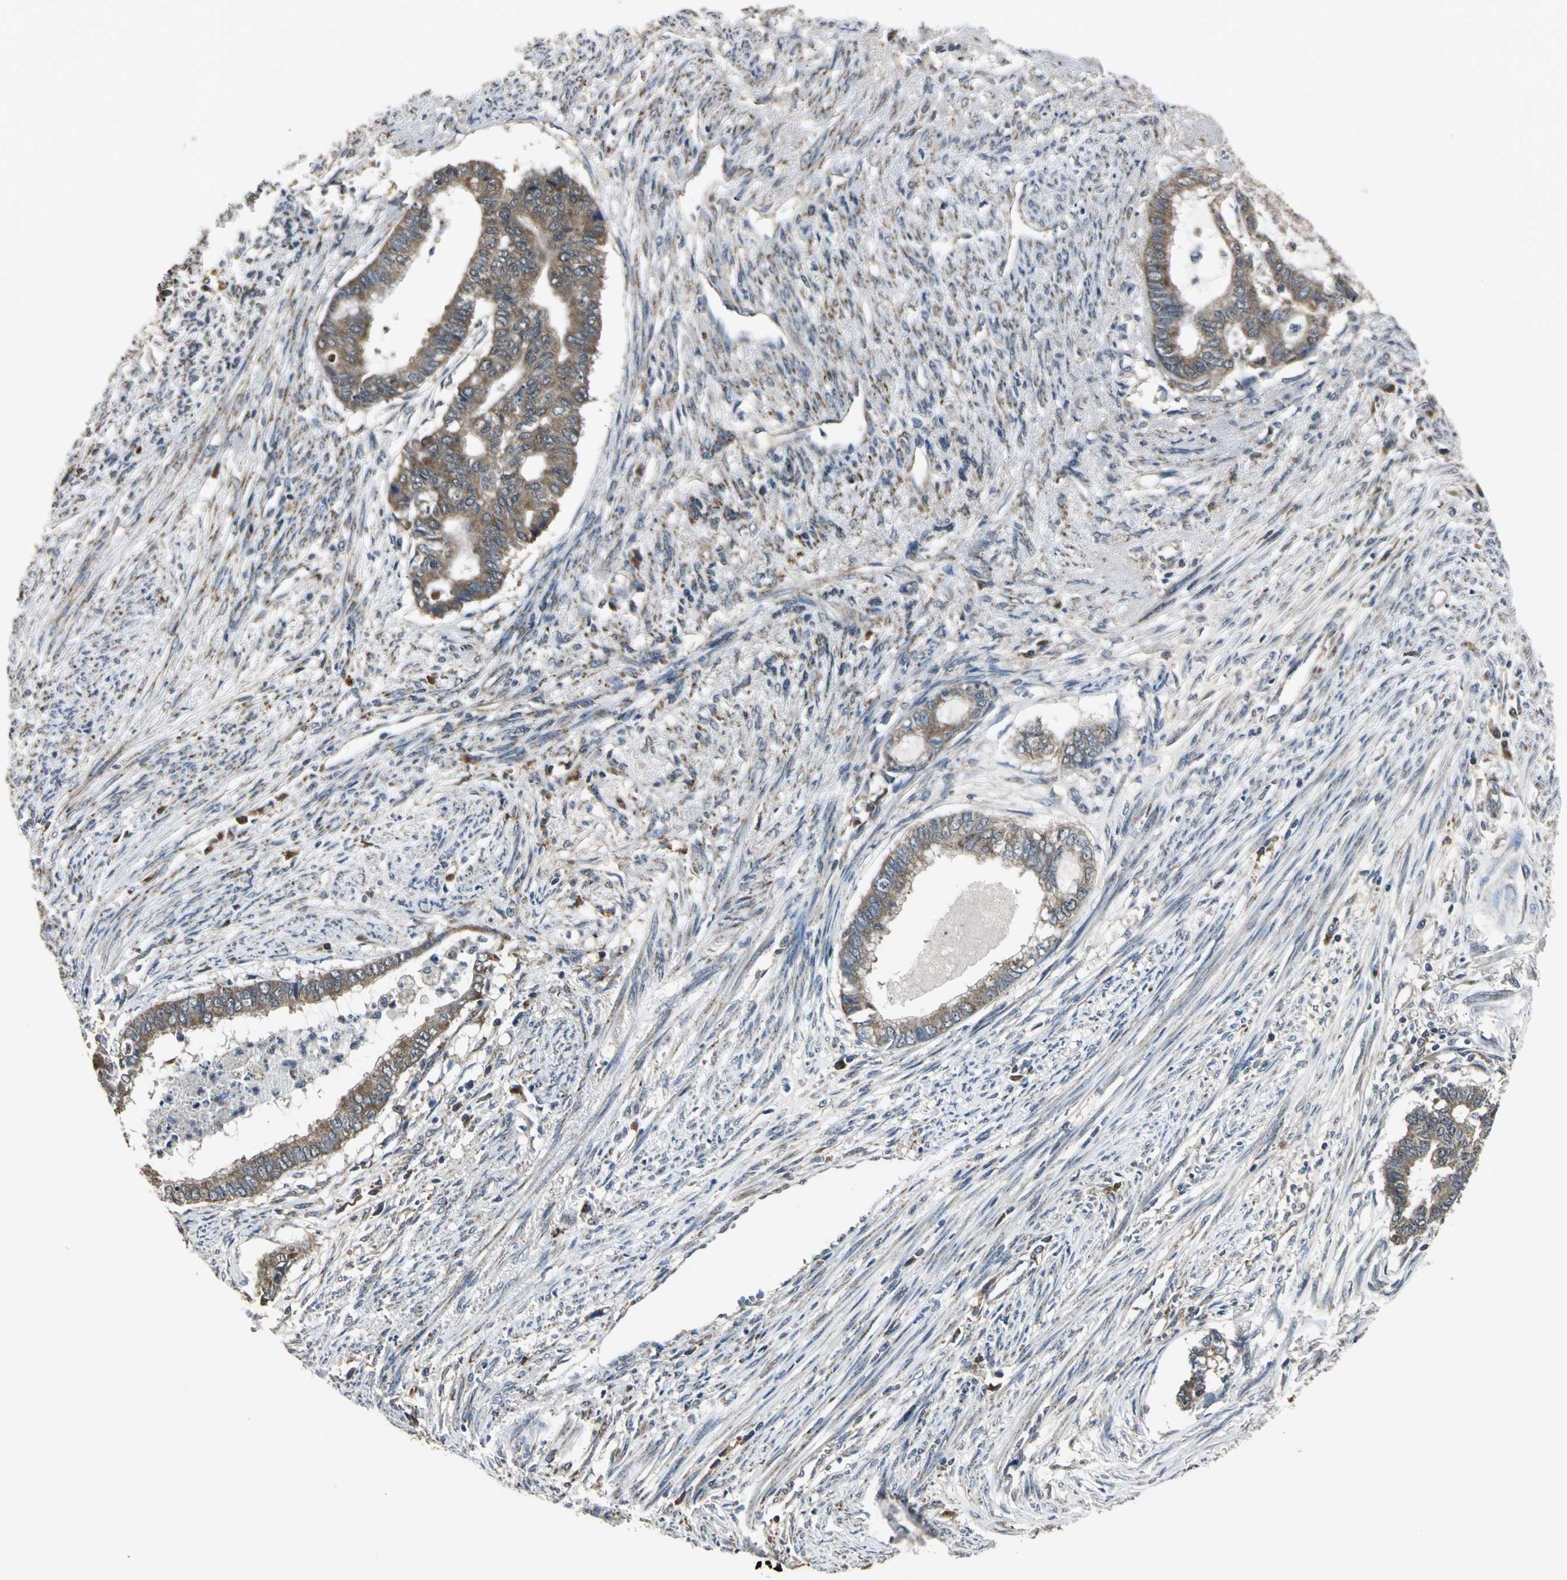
{"staining": {"intensity": "moderate", "quantity": ">75%", "location": "cytoplasmic/membranous"}, "tissue": "endometrial cancer", "cell_type": "Tumor cells", "image_type": "cancer", "snomed": [{"axis": "morphology", "description": "Adenocarcinoma, NOS"}, {"axis": "topography", "description": "Endometrium"}], "caption": "A micrograph showing moderate cytoplasmic/membranous staining in about >75% of tumor cells in endometrial cancer (adenocarcinoma), as visualized by brown immunohistochemical staining.", "gene": "IRF3", "patient": {"sex": "female", "age": 79}}